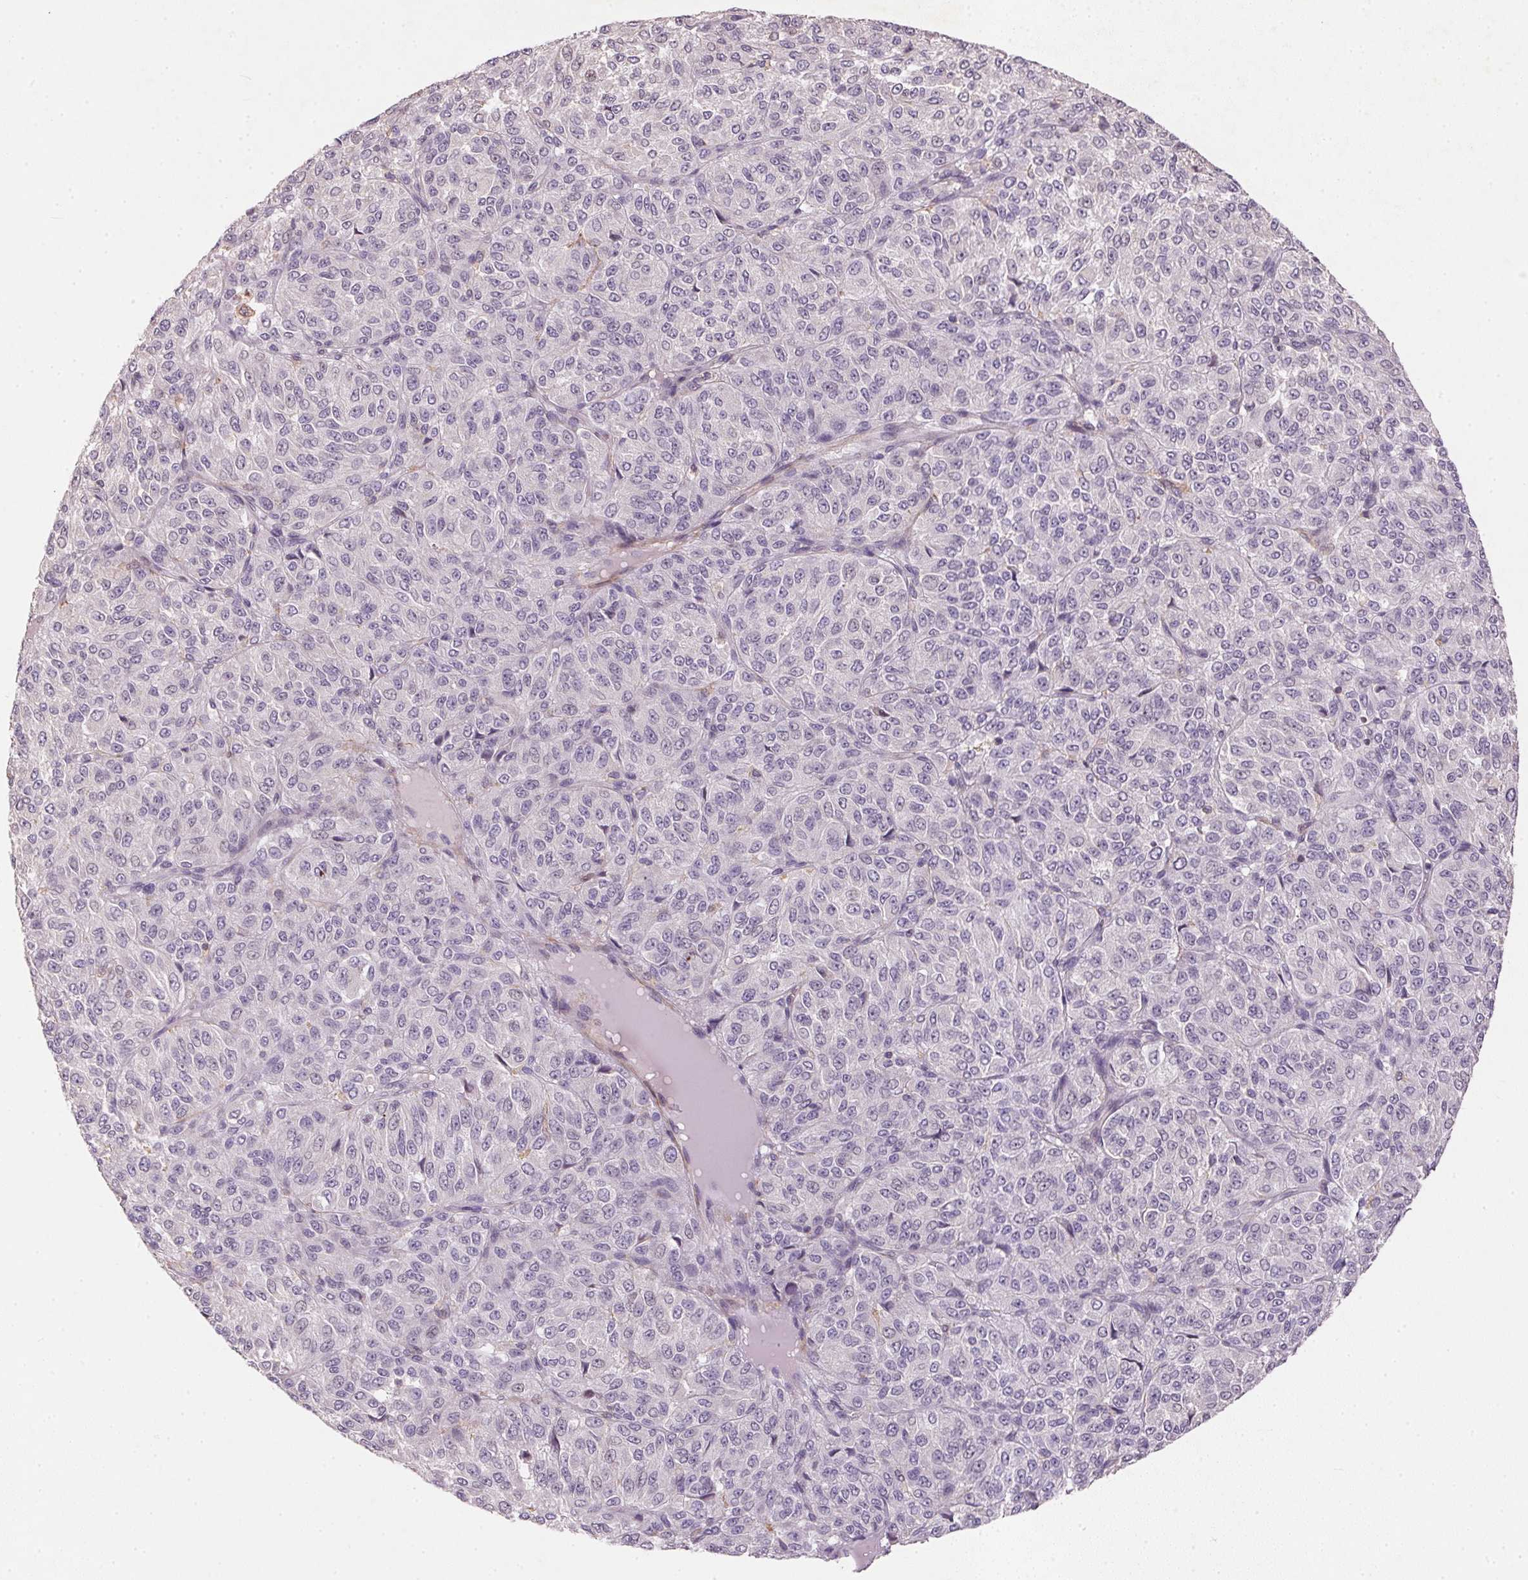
{"staining": {"intensity": "negative", "quantity": "none", "location": "none"}, "tissue": "melanoma", "cell_type": "Tumor cells", "image_type": "cancer", "snomed": [{"axis": "morphology", "description": "Malignant melanoma, Metastatic site"}, {"axis": "topography", "description": "Brain"}], "caption": "Micrograph shows no protein positivity in tumor cells of malignant melanoma (metastatic site) tissue.", "gene": "KCNK15", "patient": {"sex": "female", "age": 56}}